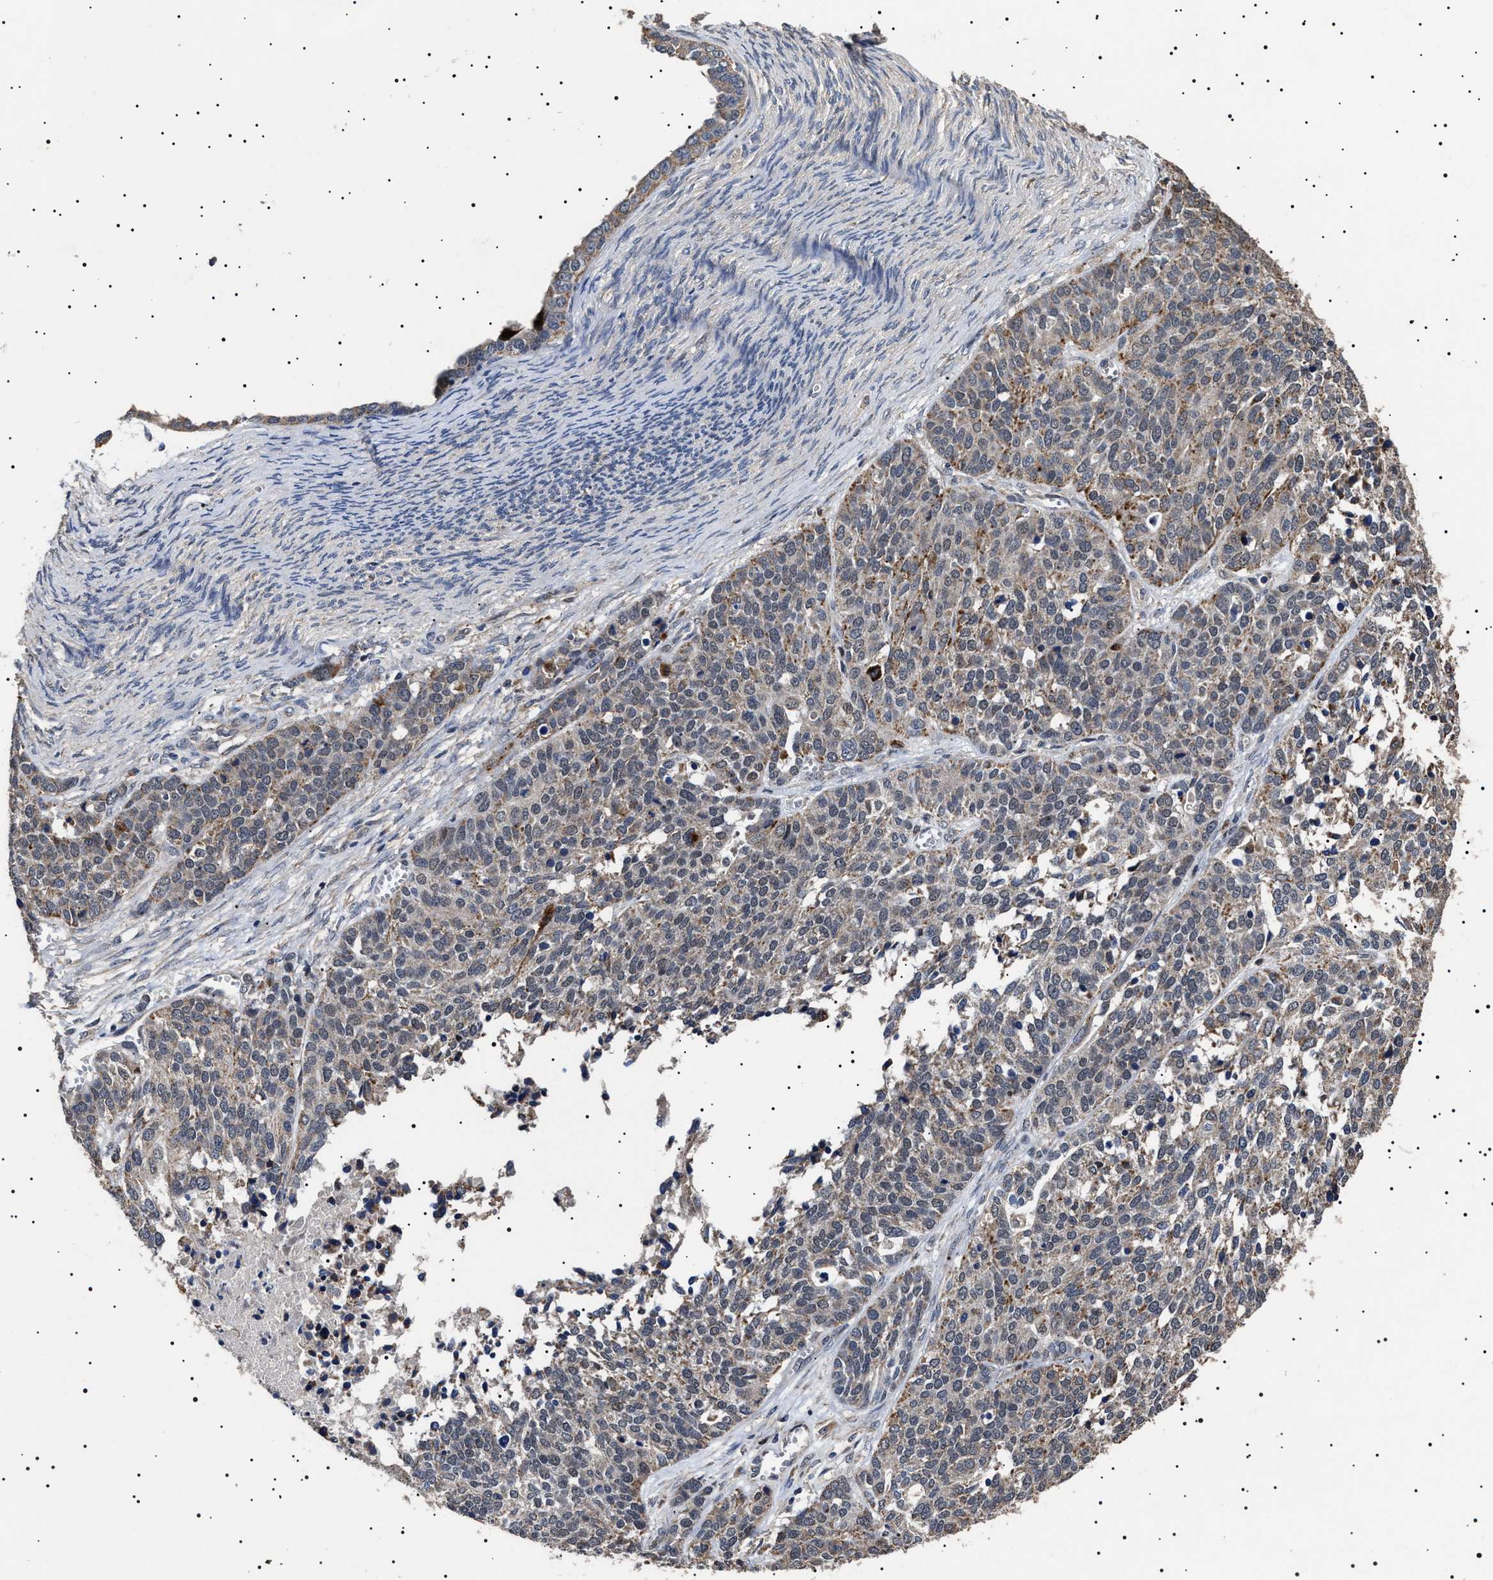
{"staining": {"intensity": "weak", "quantity": "<25%", "location": "cytoplasmic/membranous"}, "tissue": "ovarian cancer", "cell_type": "Tumor cells", "image_type": "cancer", "snomed": [{"axis": "morphology", "description": "Cystadenocarcinoma, serous, NOS"}, {"axis": "topography", "description": "Ovary"}], "caption": "Ovarian cancer stained for a protein using immunohistochemistry shows no staining tumor cells.", "gene": "RAB34", "patient": {"sex": "female", "age": 44}}